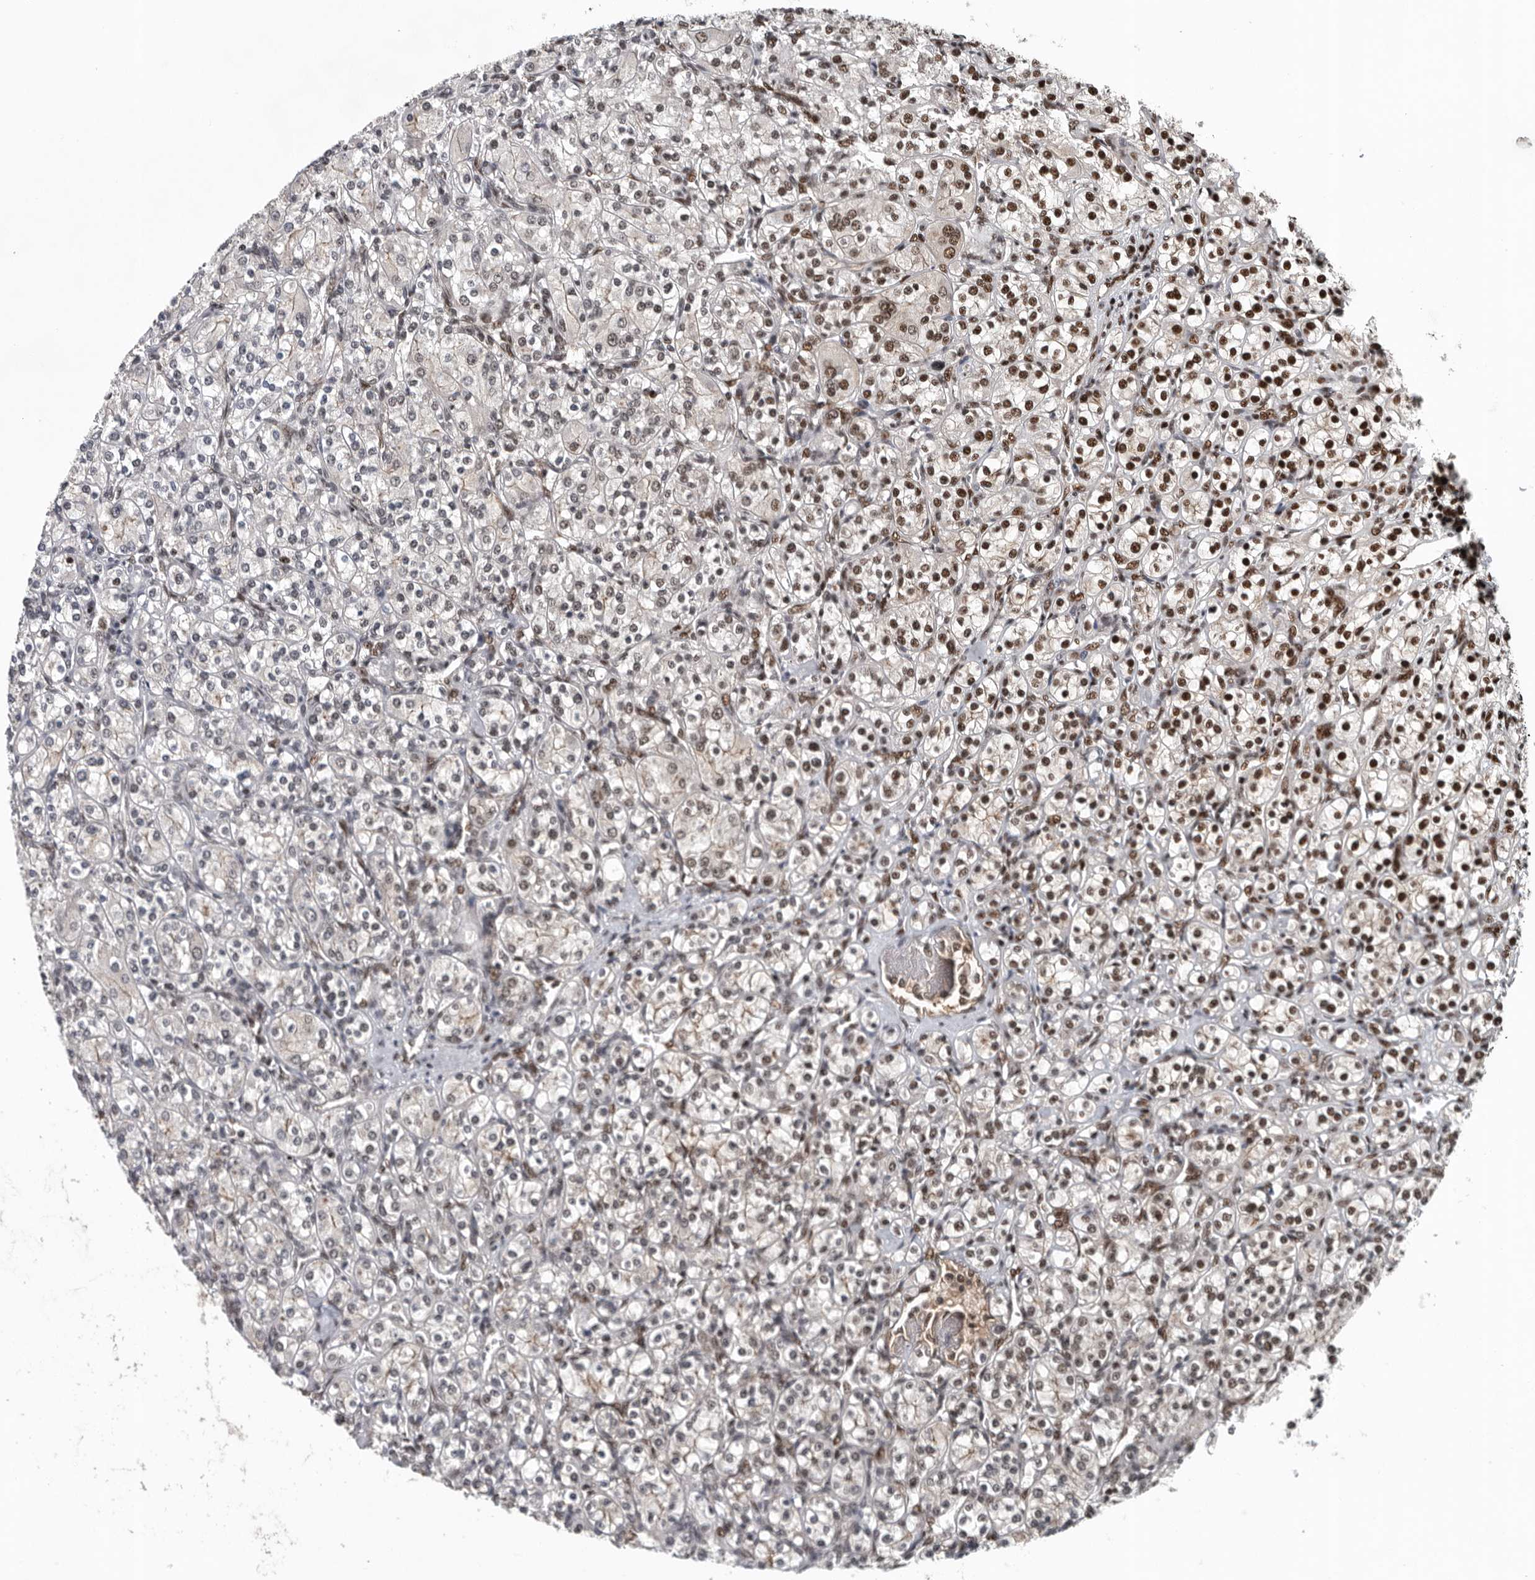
{"staining": {"intensity": "strong", "quantity": "25%-75%", "location": "nuclear"}, "tissue": "renal cancer", "cell_type": "Tumor cells", "image_type": "cancer", "snomed": [{"axis": "morphology", "description": "Adenocarcinoma, NOS"}, {"axis": "topography", "description": "Kidney"}], "caption": "Strong nuclear expression for a protein is seen in approximately 25%-75% of tumor cells of renal adenocarcinoma using immunohistochemistry.", "gene": "SENP7", "patient": {"sex": "male", "age": 77}}